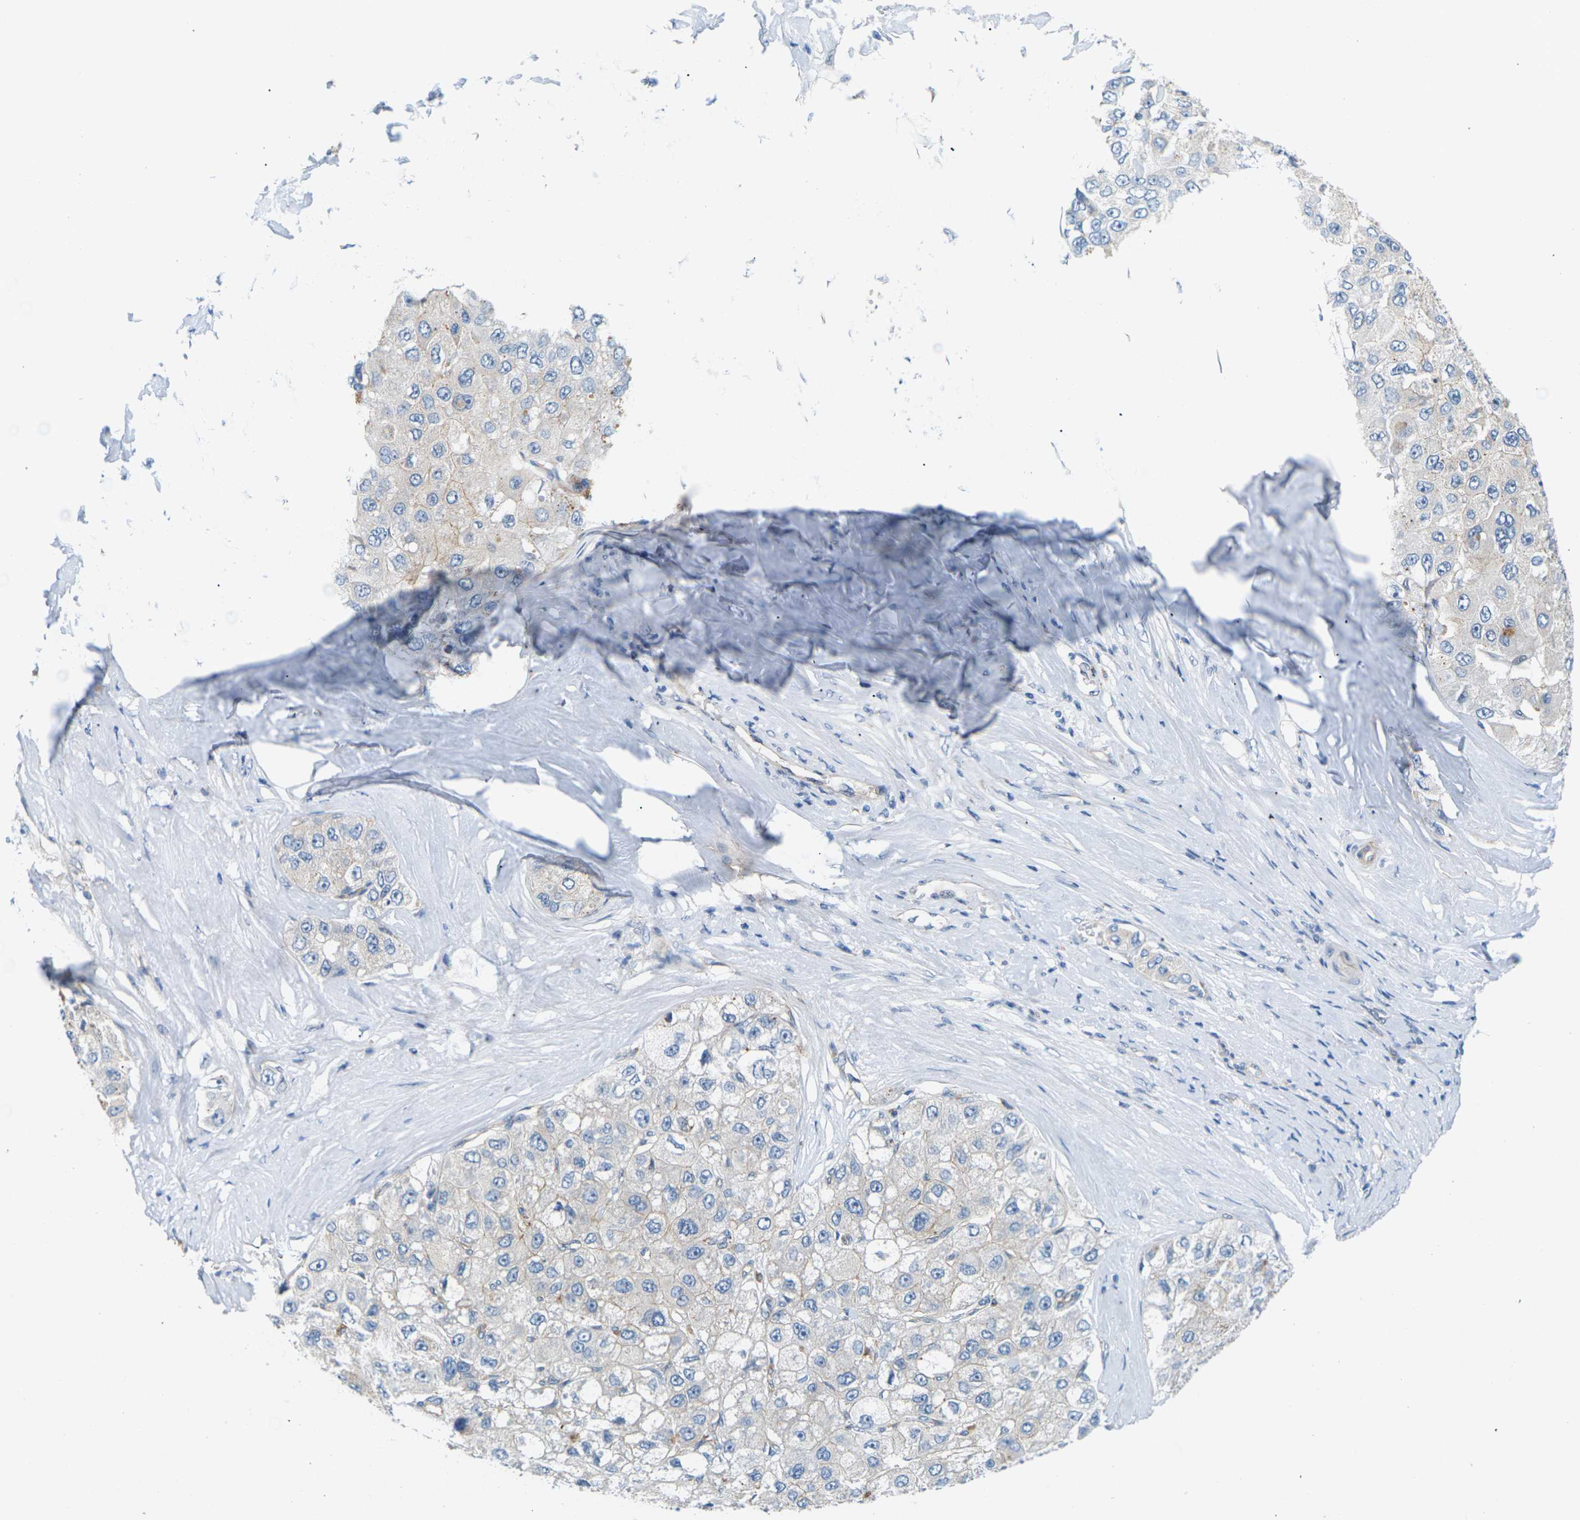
{"staining": {"intensity": "negative", "quantity": "none", "location": "none"}, "tissue": "liver cancer", "cell_type": "Tumor cells", "image_type": "cancer", "snomed": [{"axis": "morphology", "description": "Carcinoma, Hepatocellular, NOS"}, {"axis": "topography", "description": "Liver"}], "caption": "The photomicrograph reveals no staining of tumor cells in liver hepatocellular carcinoma.", "gene": "ITGA5", "patient": {"sex": "male", "age": 80}}